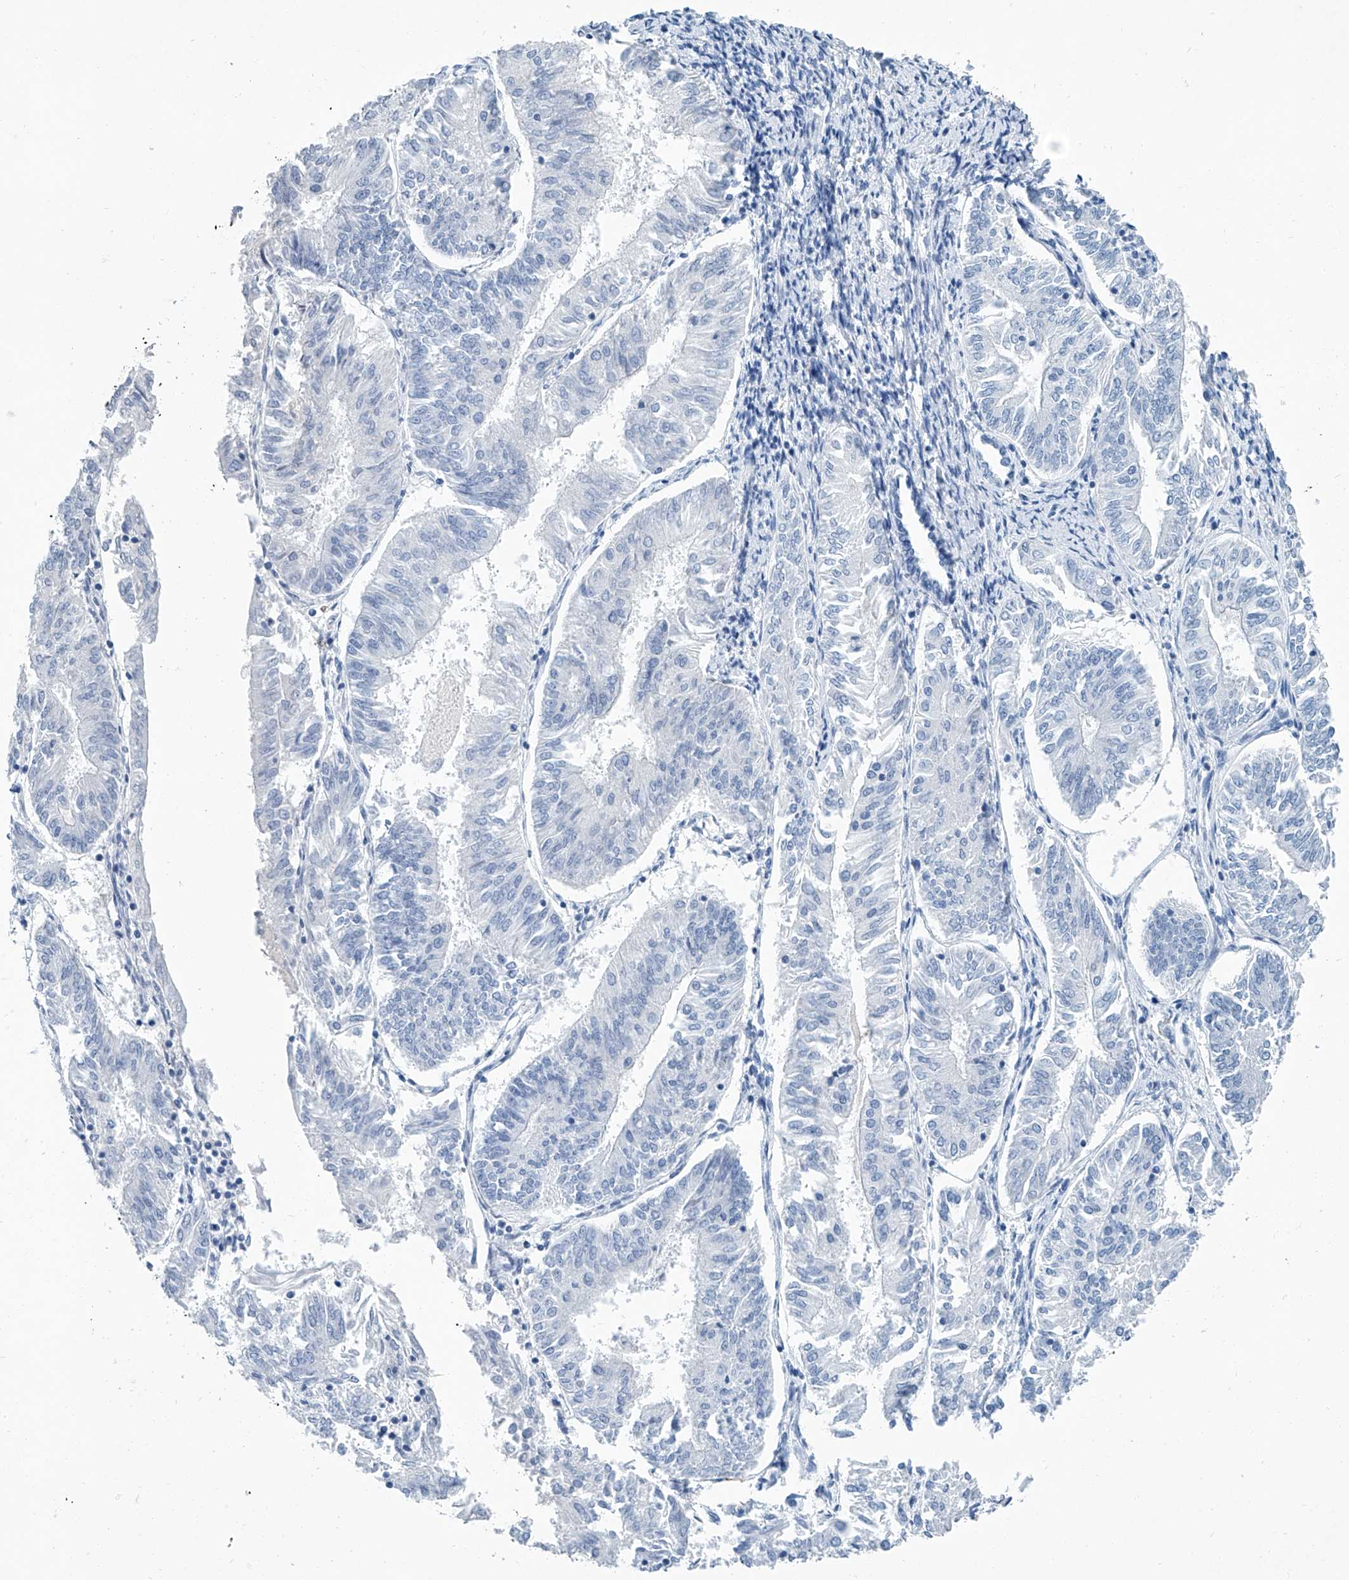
{"staining": {"intensity": "negative", "quantity": "none", "location": "none"}, "tissue": "endometrial cancer", "cell_type": "Tumor cells", "image_type": "cancer", "snomed": [{"axis": "morphology", "description": "Adenocarcinoma, NOS"}, {"axis": "topography", "description": "Endometrium"}], "caption": "This is an immunohistochemistry (IHC) image of human endometrial cancer. There is no positivity in tumor cells.", "gene": "CYP2A7", "patient": {"sex": "female", "age": 58}}